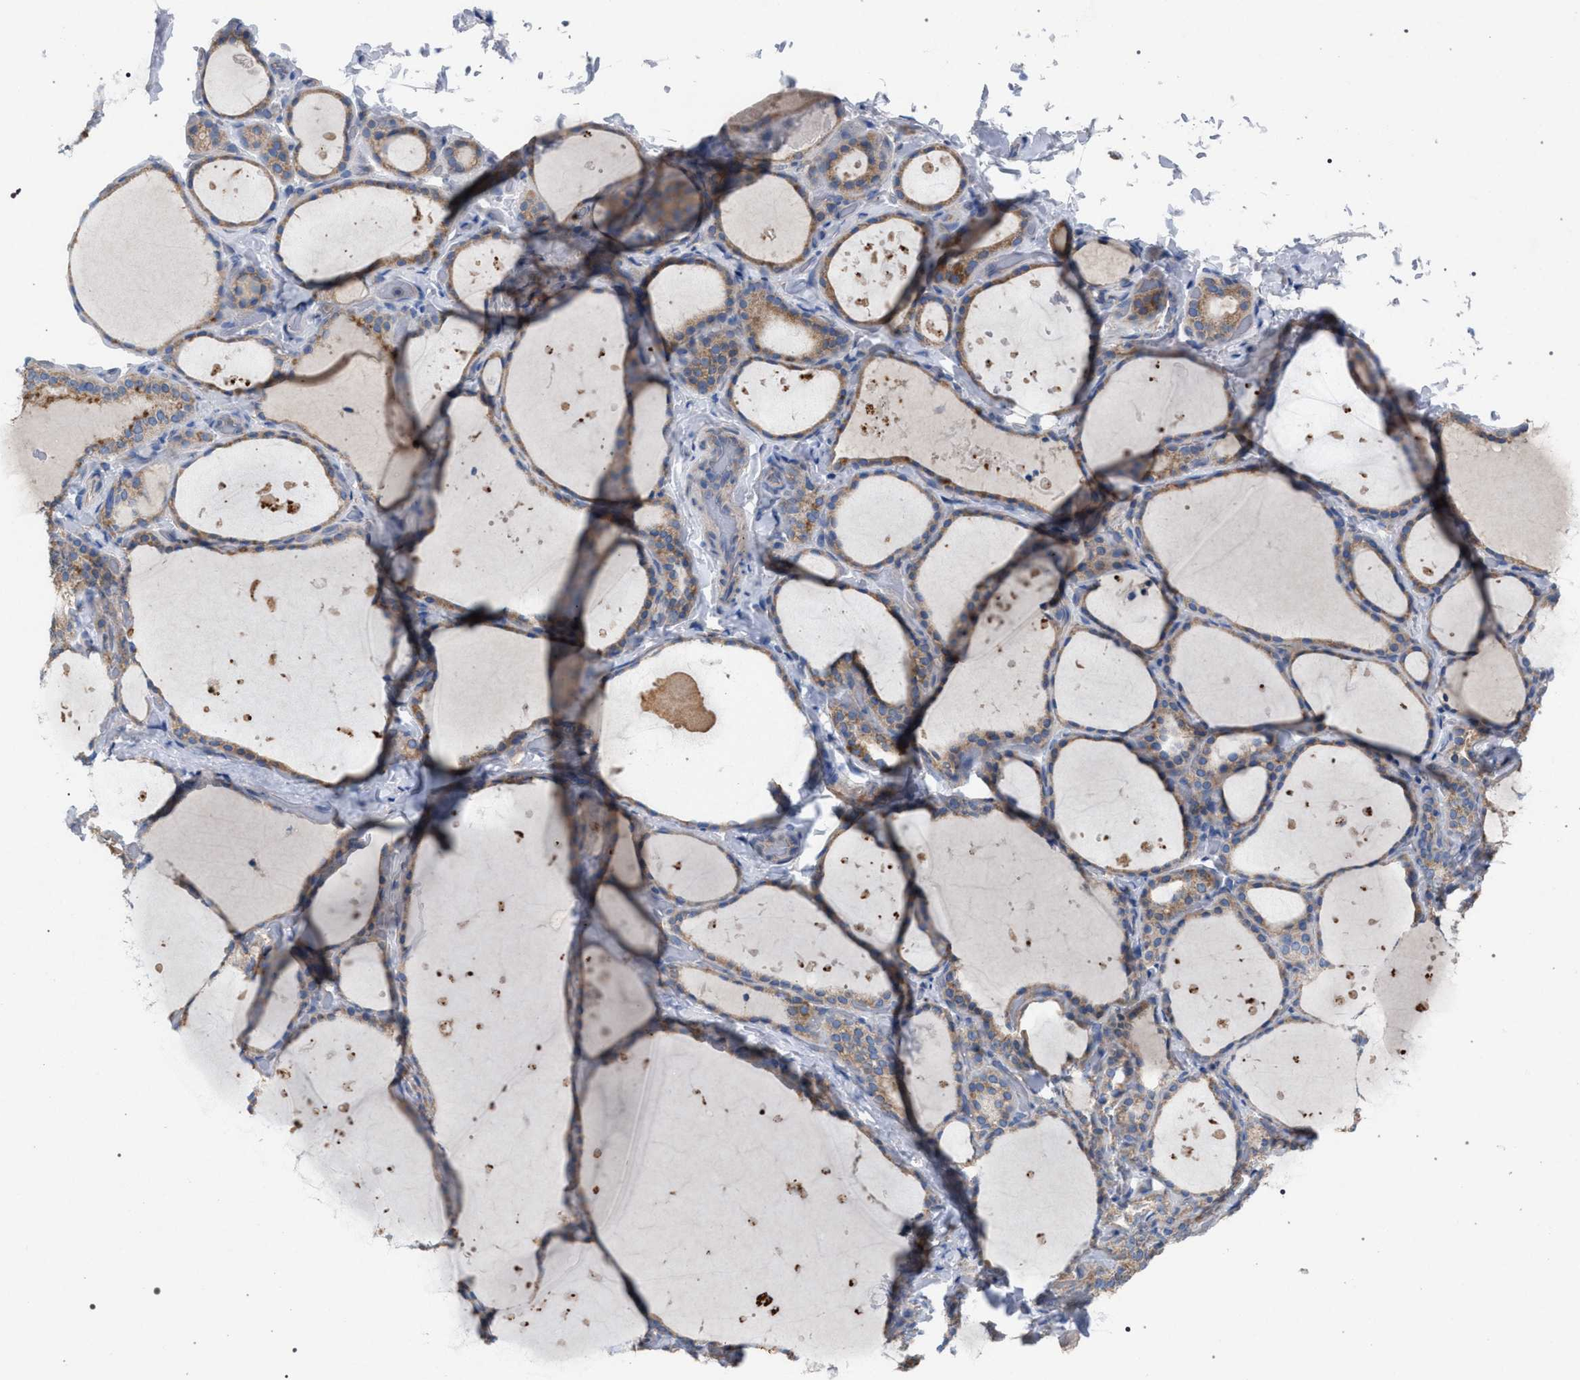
{"staining": {"intensity": "weak", "quantity": "25%-75%", "location": "cytoplasmic/membranous"}, "tissue": "thyroid gland", "cell_type": "Glandular cells", "image_type": "normal", "snomed": [{"axis": "morphology", "description": "Normal tissue, NOS"}, {"axis": "topography", "description": "Thyroid gland"}], "caption": "Glandular cells reveal low levels of weak cytoplasmic/membranous positivity in about 25%-75% of cells in unremarkable human thyroid gland. (IHC, brightfield microscopy, high magnification).", "gene": "VPS13A", "patient": {"sex": "female", "age": 44}}